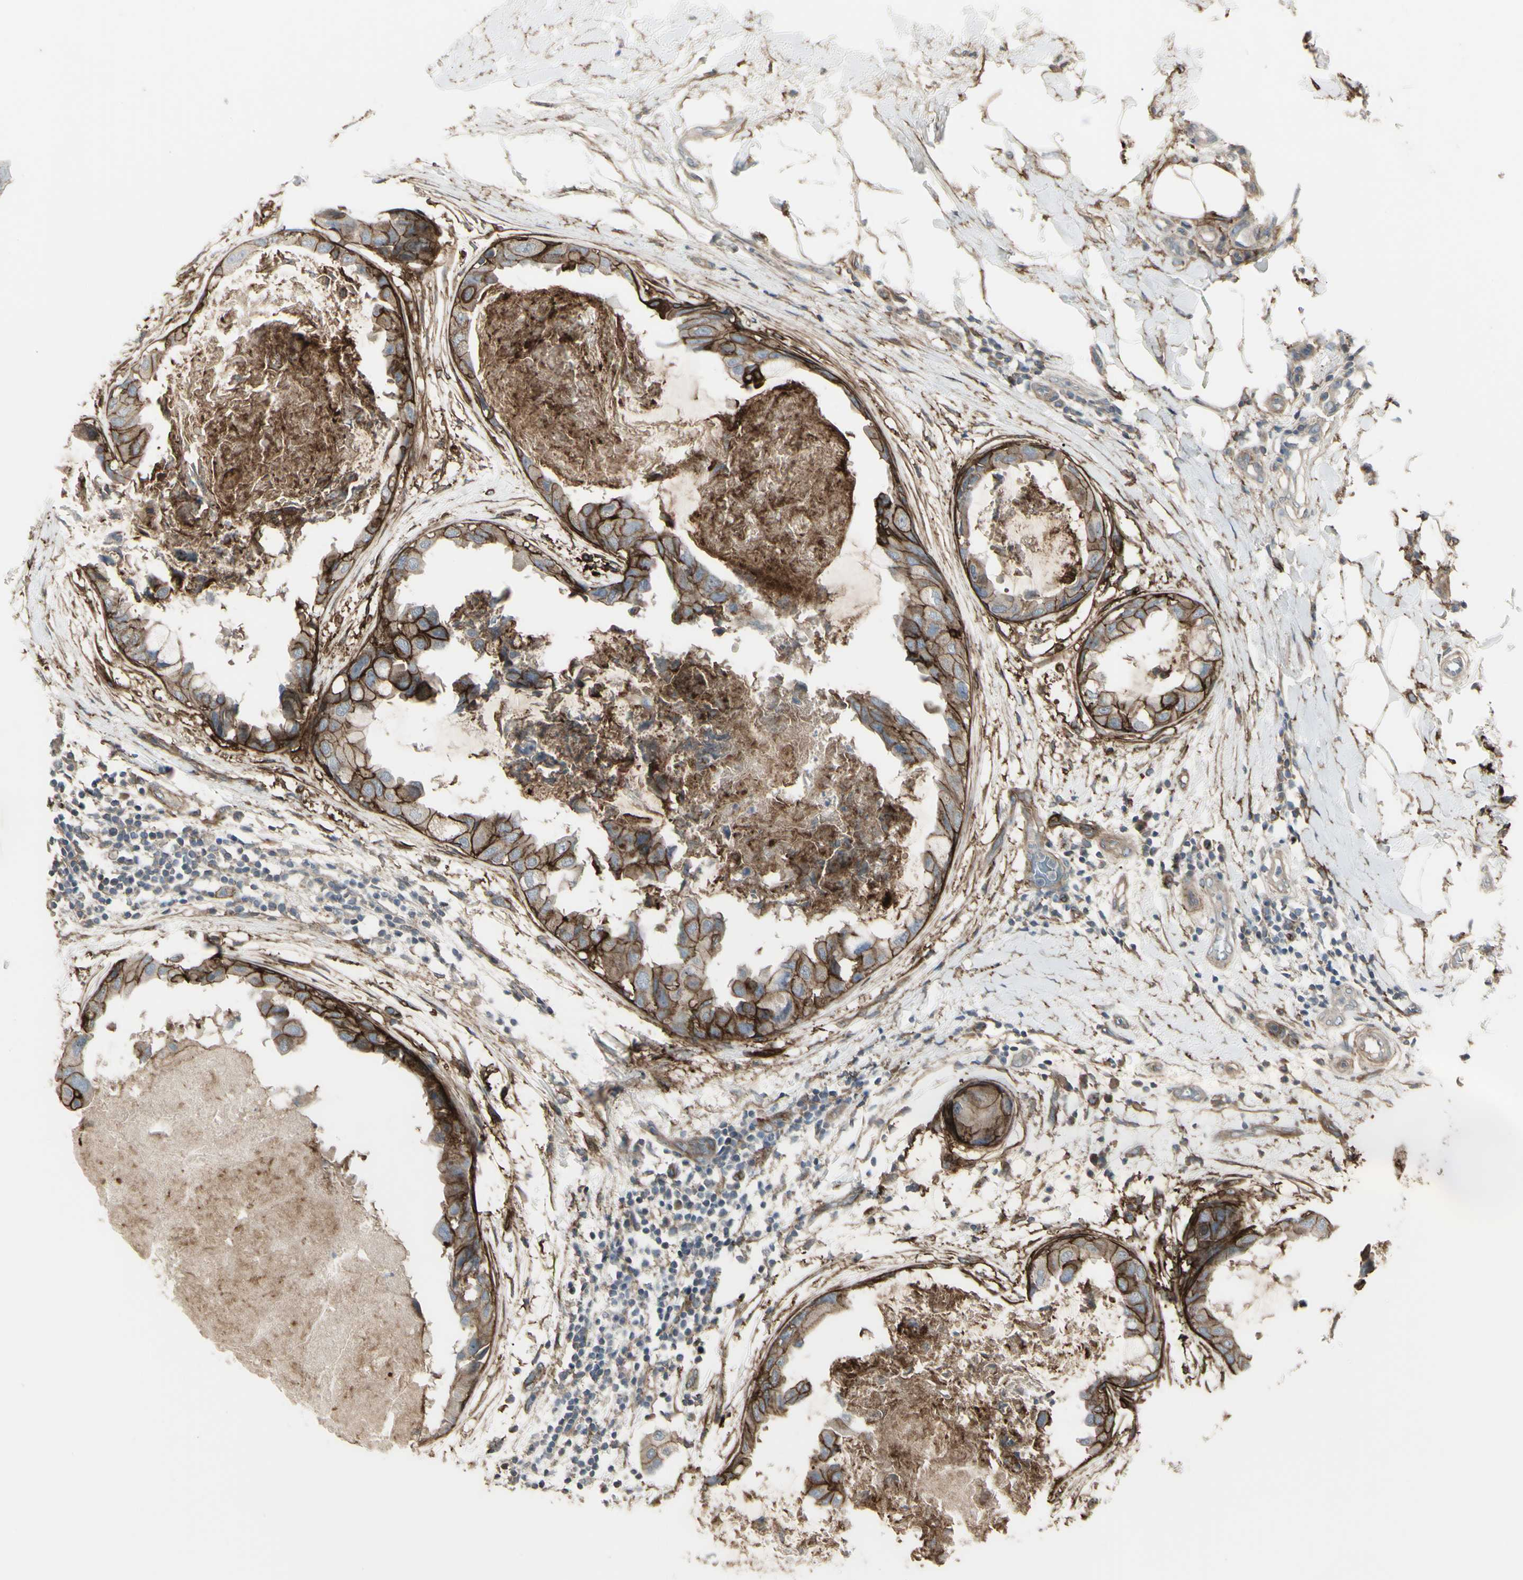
{"staining": {"intensity": "moderate", "quantity": ">75%", "location": "cytoplasmic/membranous"}, "tissue": "breast cancer", "cell_type": "Tumor cells", "image_type": "cancer", "snomed": [{"axis": "morphology", "description": "Duct carcinoma"}, {"axis": "topography", "description": "Breast"}], "caption": "There is medium levels of moderate cytoplasmic/membranous positivity in tumor cells of breast cancer (infiltrating ductal carcinoma), as demonstrated by immunohistochemical staining (brown color).", "gene": "CD276", "patient": {"sex": "female", "age": 40}}